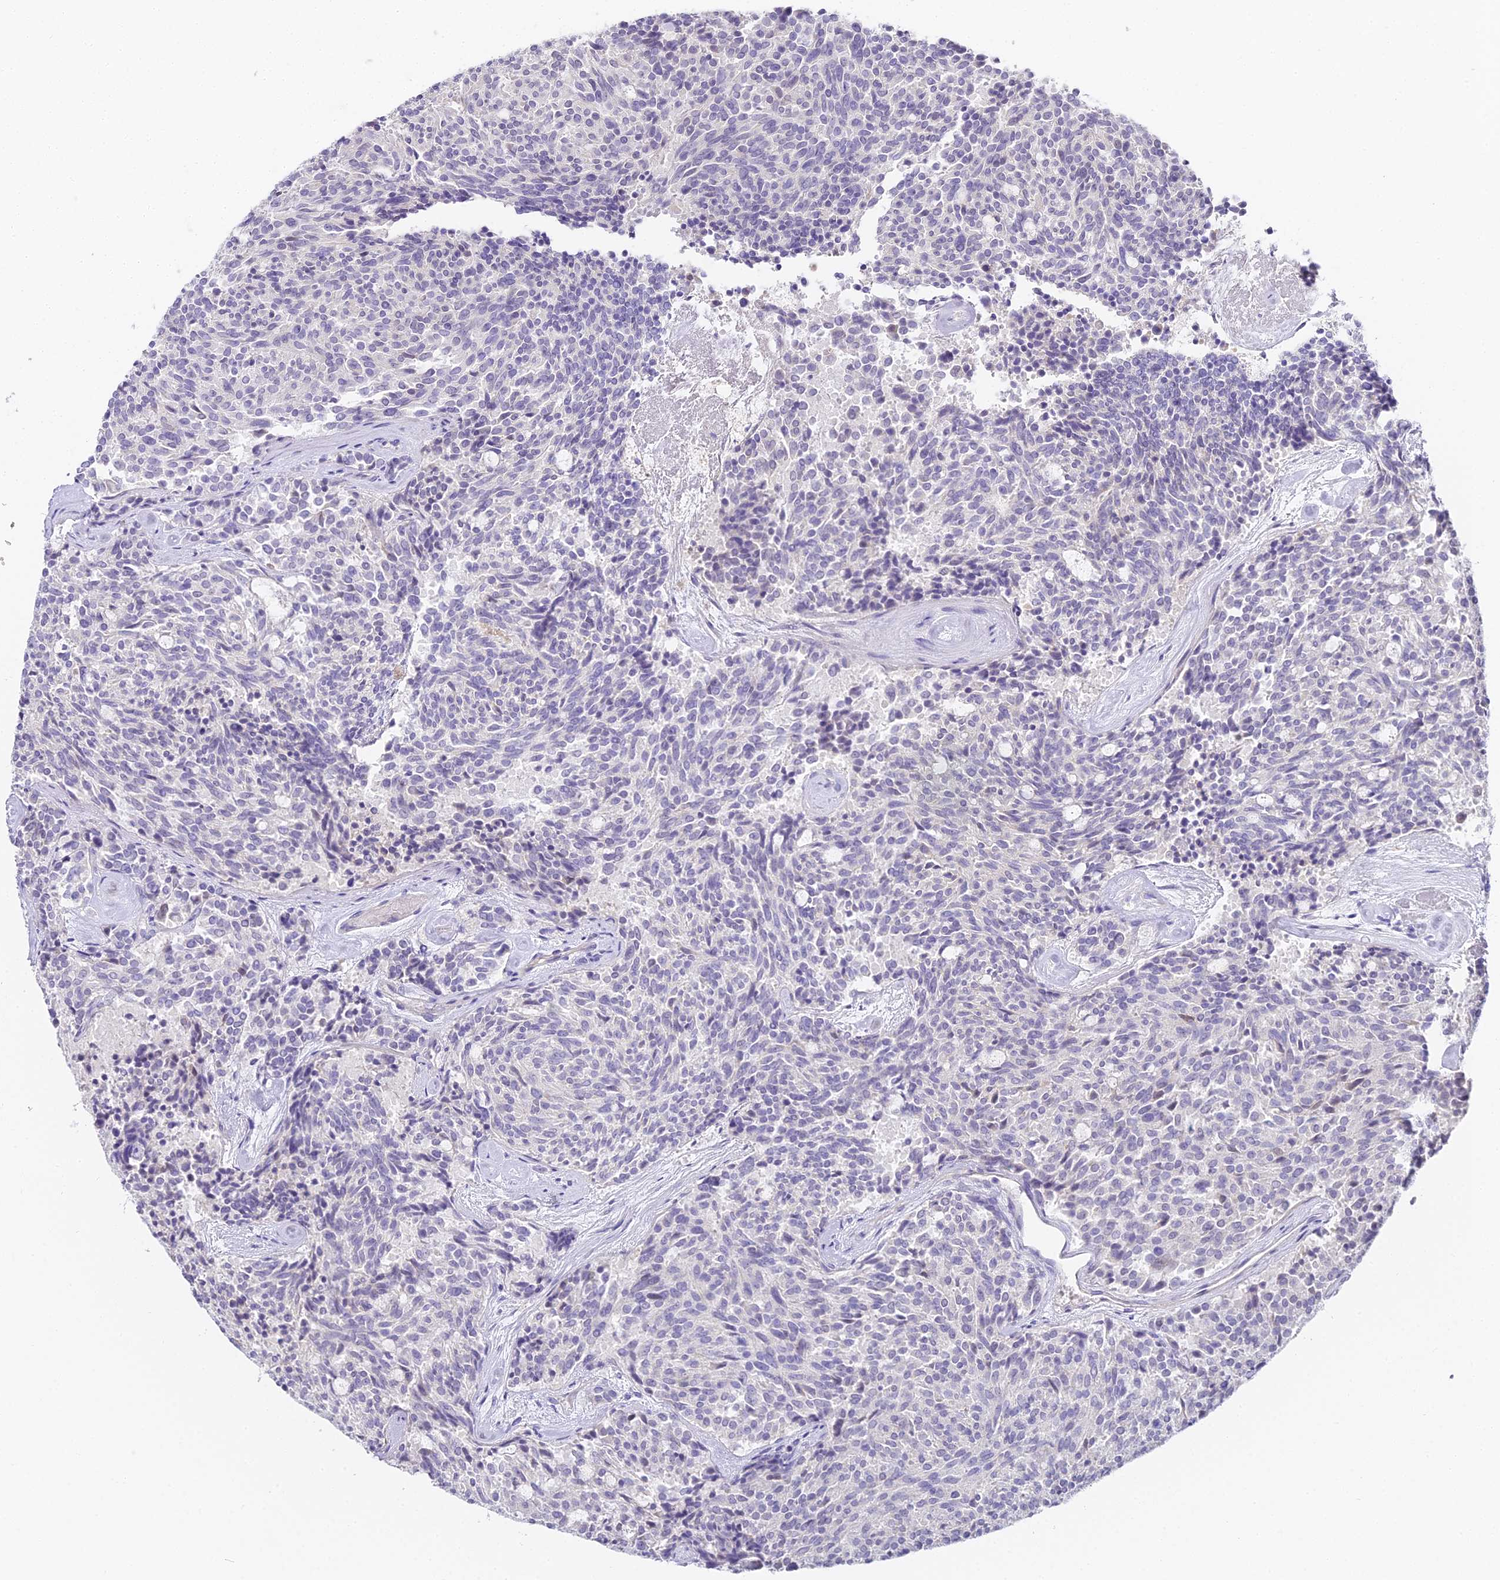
{"staining": {"intensity": "negative", "quantity": "none", "location": "none"}, "tissue": "carcinoid", "cell_type": "Tumor cells", "image_type": "cancer", "snomed": [{"axis": "morphology", "description": "Carcinoid, malignant, NOS"}, {"axis": "topography", "description": "Pancreas"}], "caption": "Tumor cells show no significant positivity in carcinoid (malignant).", "gene": "ABHD14A-ACY1", "patient": {"sex": "female", "age": 54}}